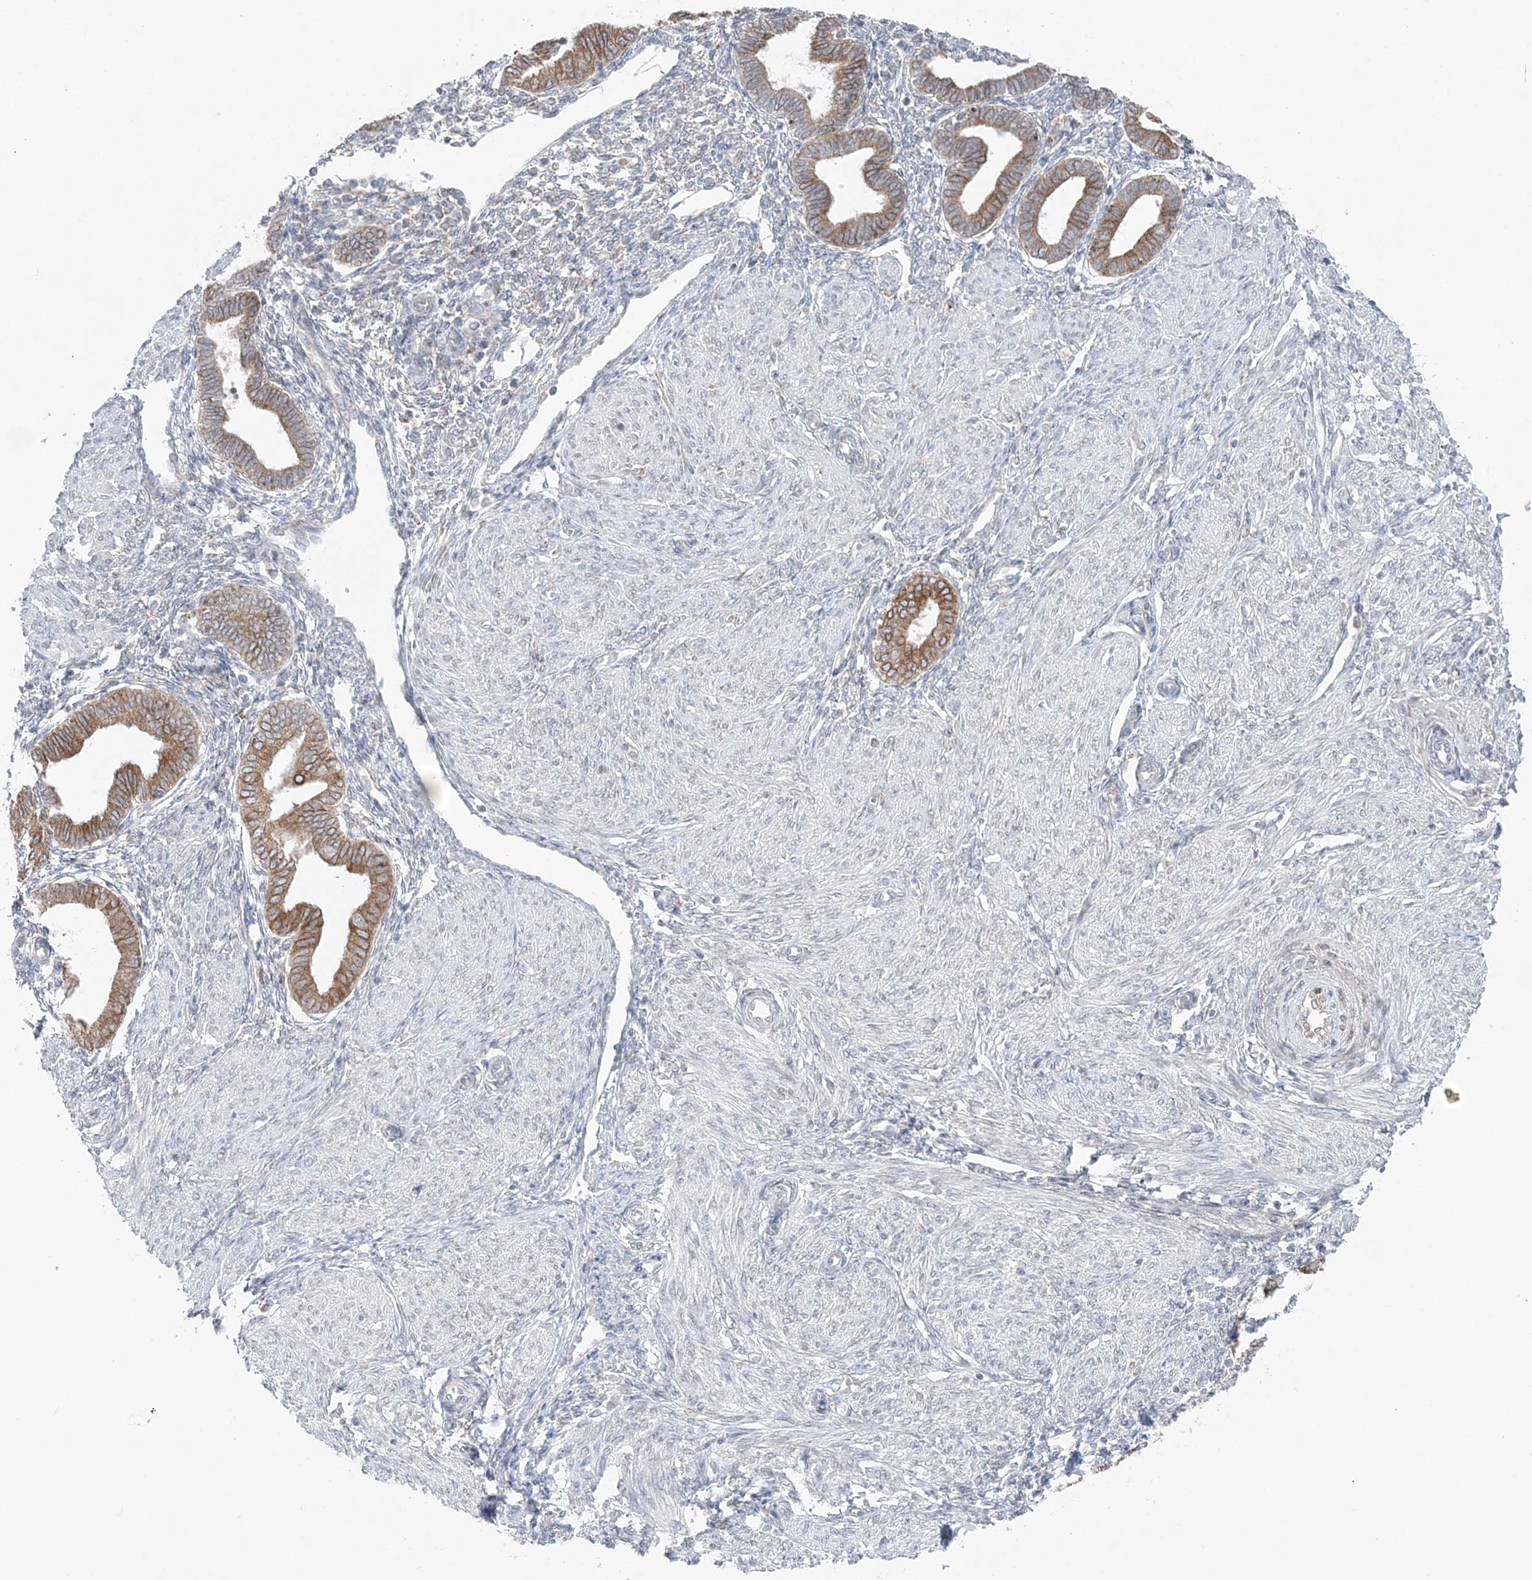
{"staining": {"intensity": "weak", "quantity": "<25%", "location": "cytoplasmic/membranous"}, "tissue": "endometrium", "cell_type": "Cells in endometrial stroma", "image_type": "normal", "snomed": [{"axis": "morphology", "description": "Normal tissue, NOS"}, {"axis": "topography", "description": "Endometrium"}], "caption": "Normal endometrium was stained to show a protein in brown. There is no significant staining in cells in endometrial stroma.", "gene": "TMED10", "patient": {"sex": "female", "age": 53}}